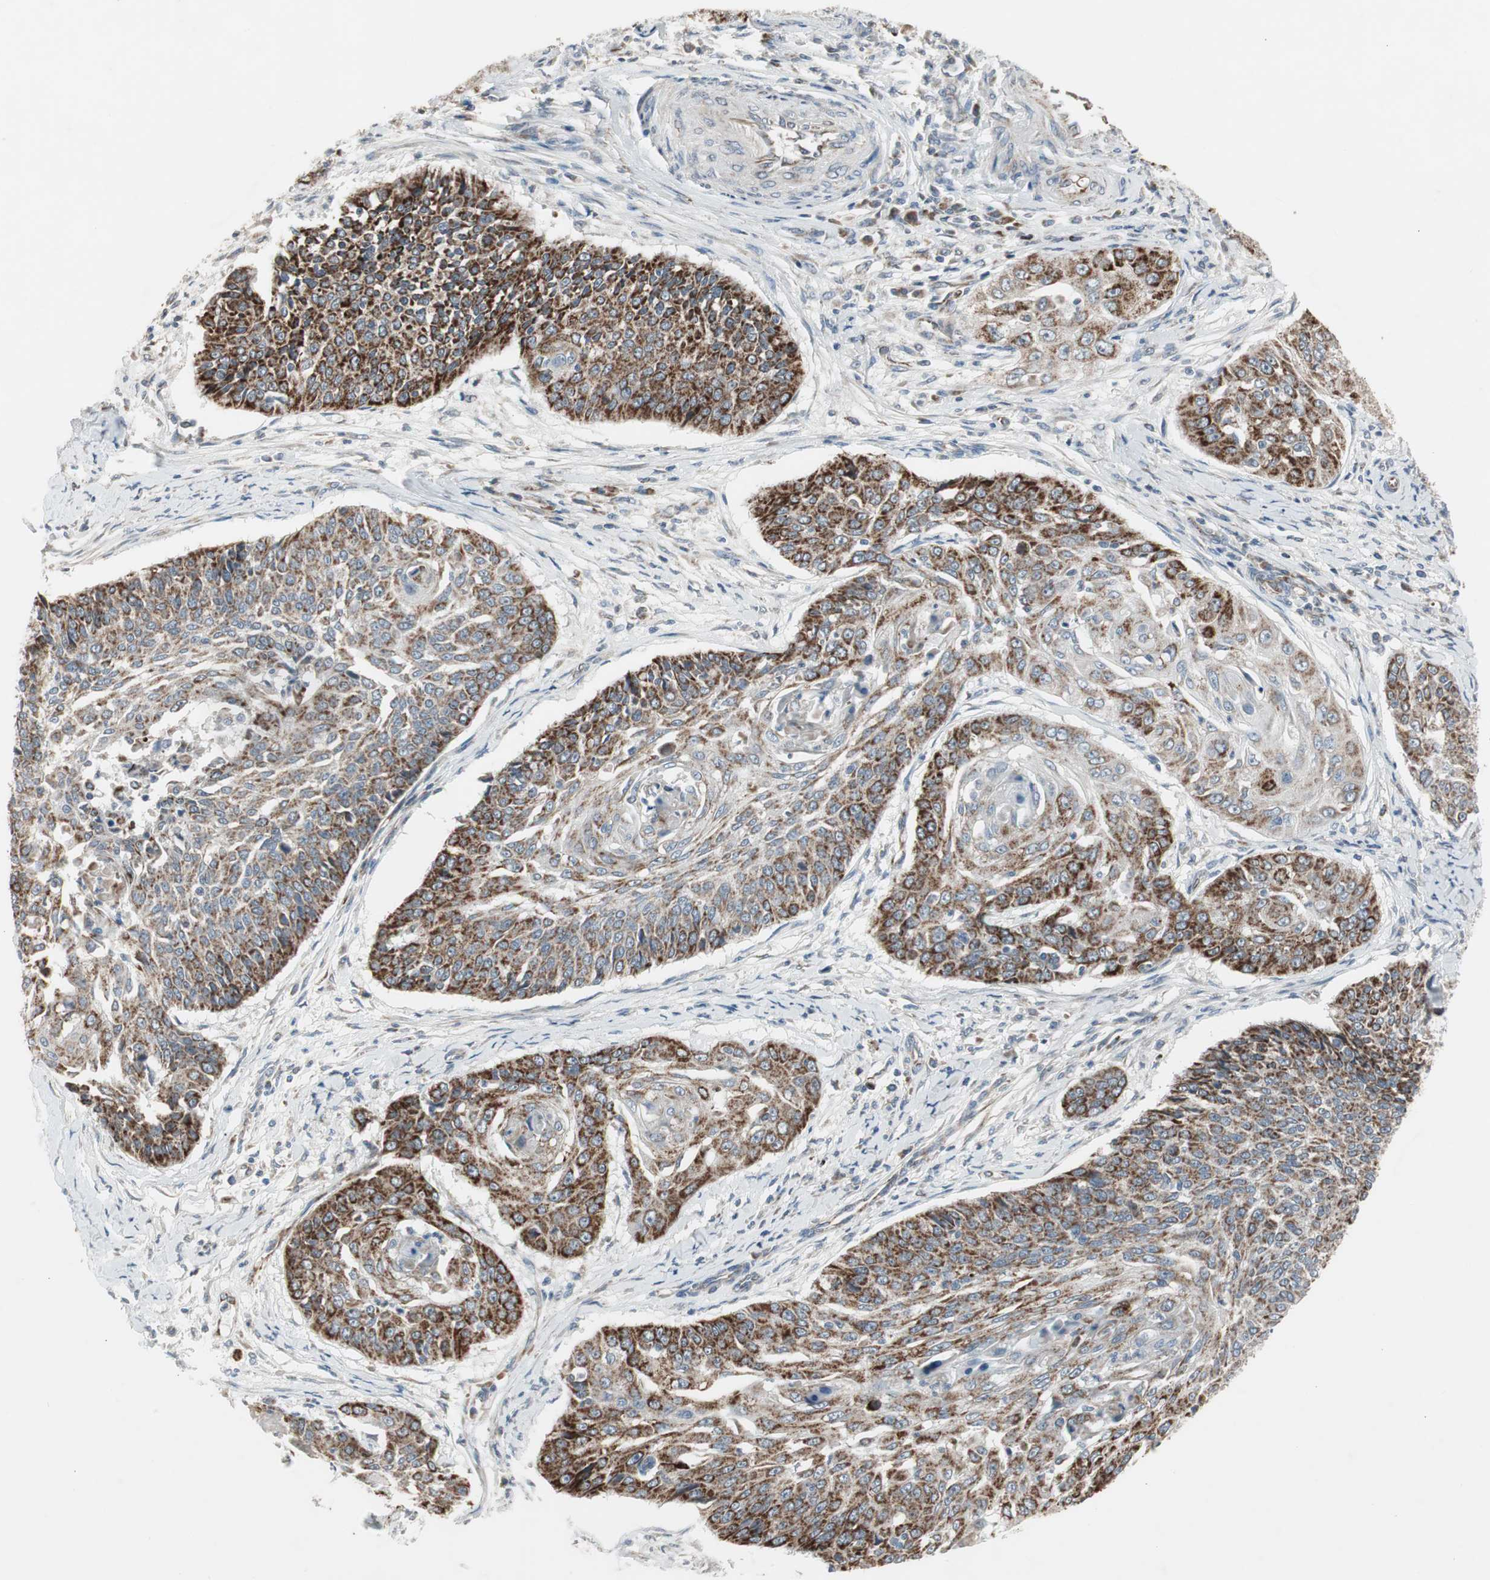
{"staining": {"intensity": "moderate", "quantity": ">75%", "location": "cytoplasmic/membranous"}, "tissue": "cervical cancer", "cell_type": "Tumor cells", "image_type": "cancer", "snomed": [{"axis": "morphology", "description": "Squamous cell carcinoma, NOS"}, {"axis": "topography", "description": "Cervix"}], "caption": "Immunohistochemical staining of cervical squamous cell carcinoma exhibits medium levels of moderate cytoplasmic/membranous protein staining in about >75% of tumor cells.", "gene": "CPT1A", "patient": {"sex": "female", "age": 64}}